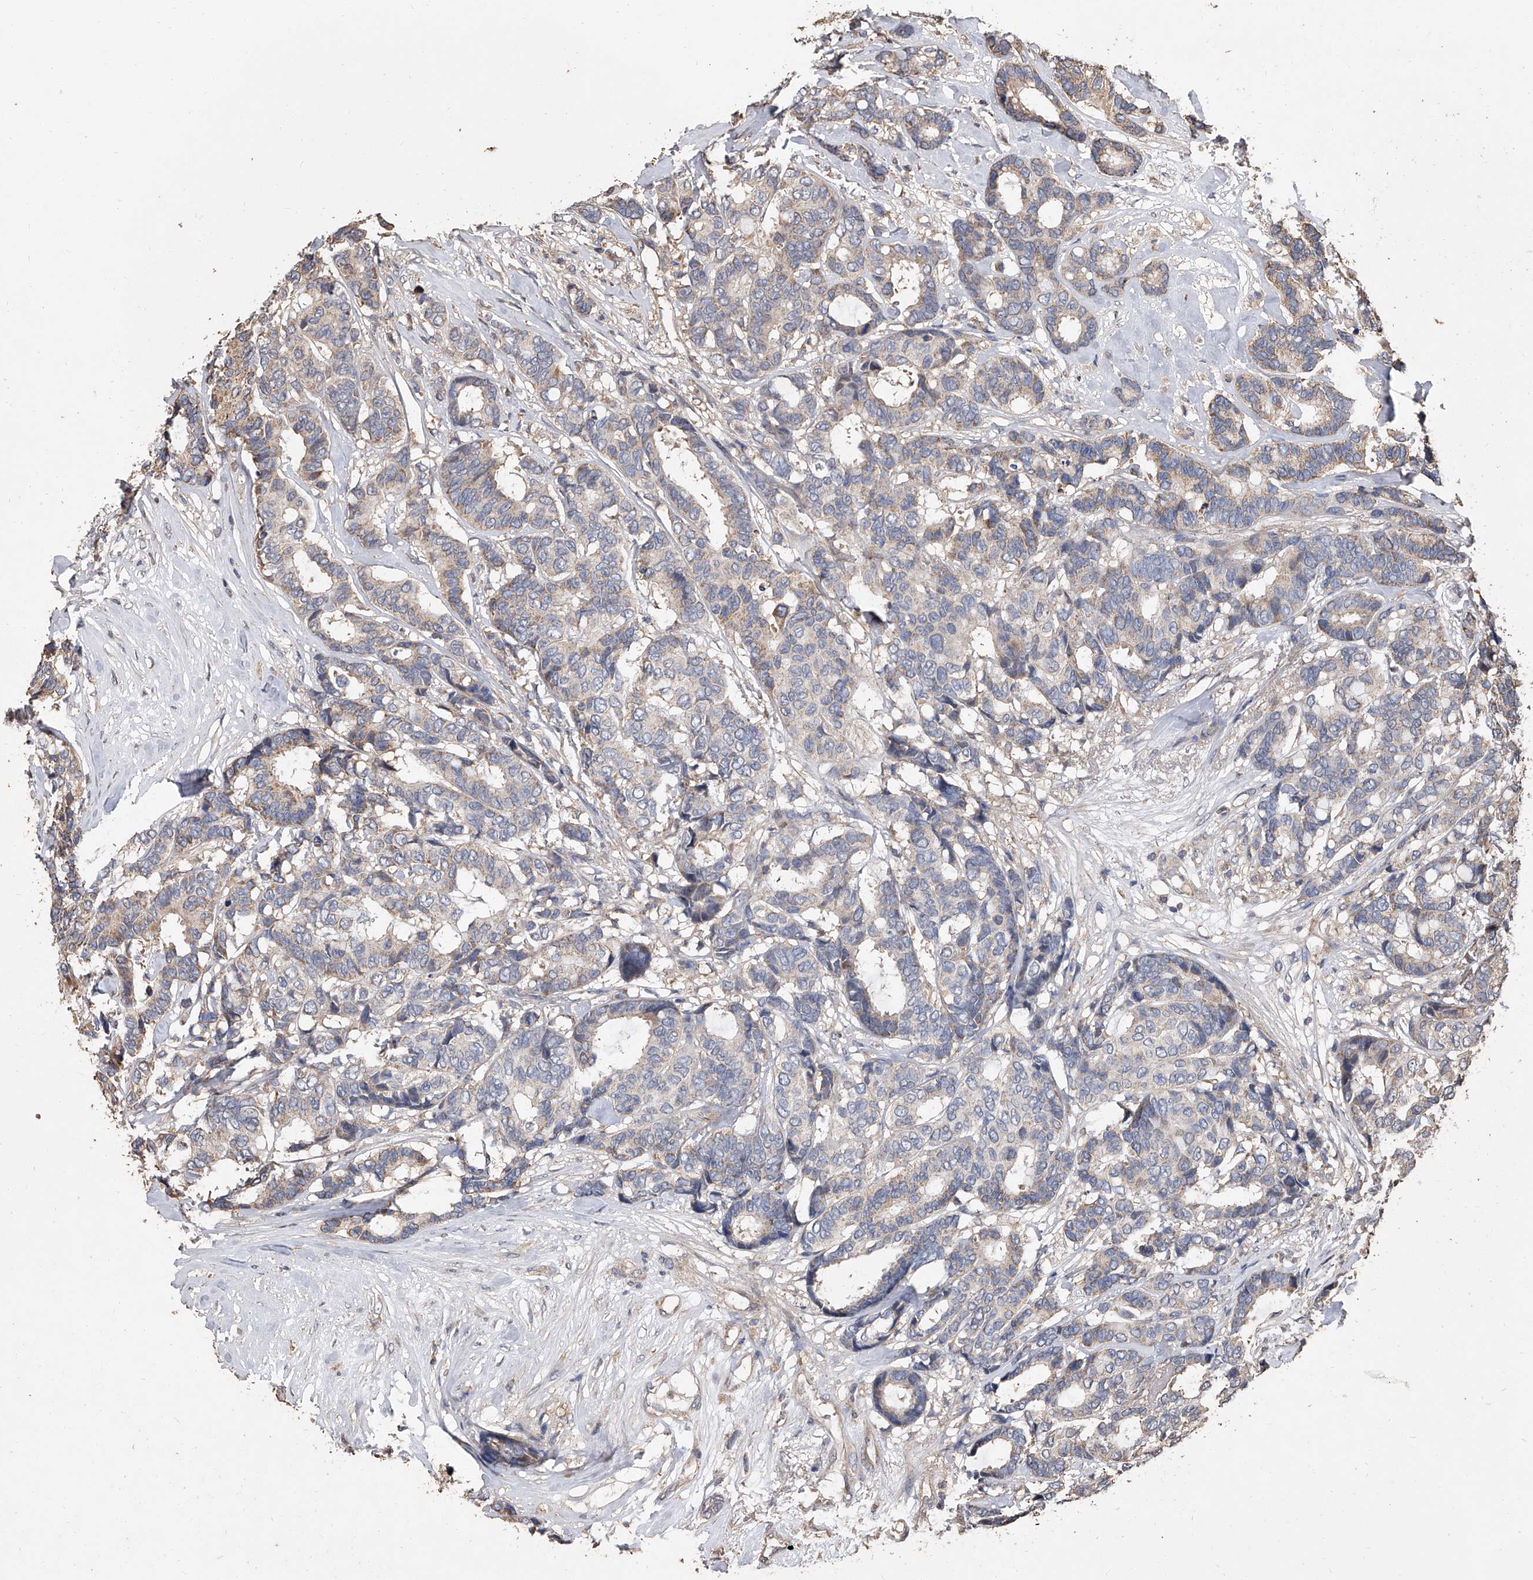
{"staining": {"intensity": "weak", "quantity": "25%-75%", "location": "cytoplasmic/membranous"}, "tissue": "breast cancer", "cell_type": "Tumor cells", "image_type": "cancer", "snomed": [{"axis": "morphology", "description": "Duct carcinoma"}, {"axis": "topography", "description": "Breast"}], "caption": "Immunohistochemical staining of breast cancer (infiltrating ductal carcinoma) reveals low levels of weak cytoplasmic/membranous protein expression in about 25%-75% of tumor cells.", "gene": "LTV1", "patient": {"sex": "female", "age": 87}}